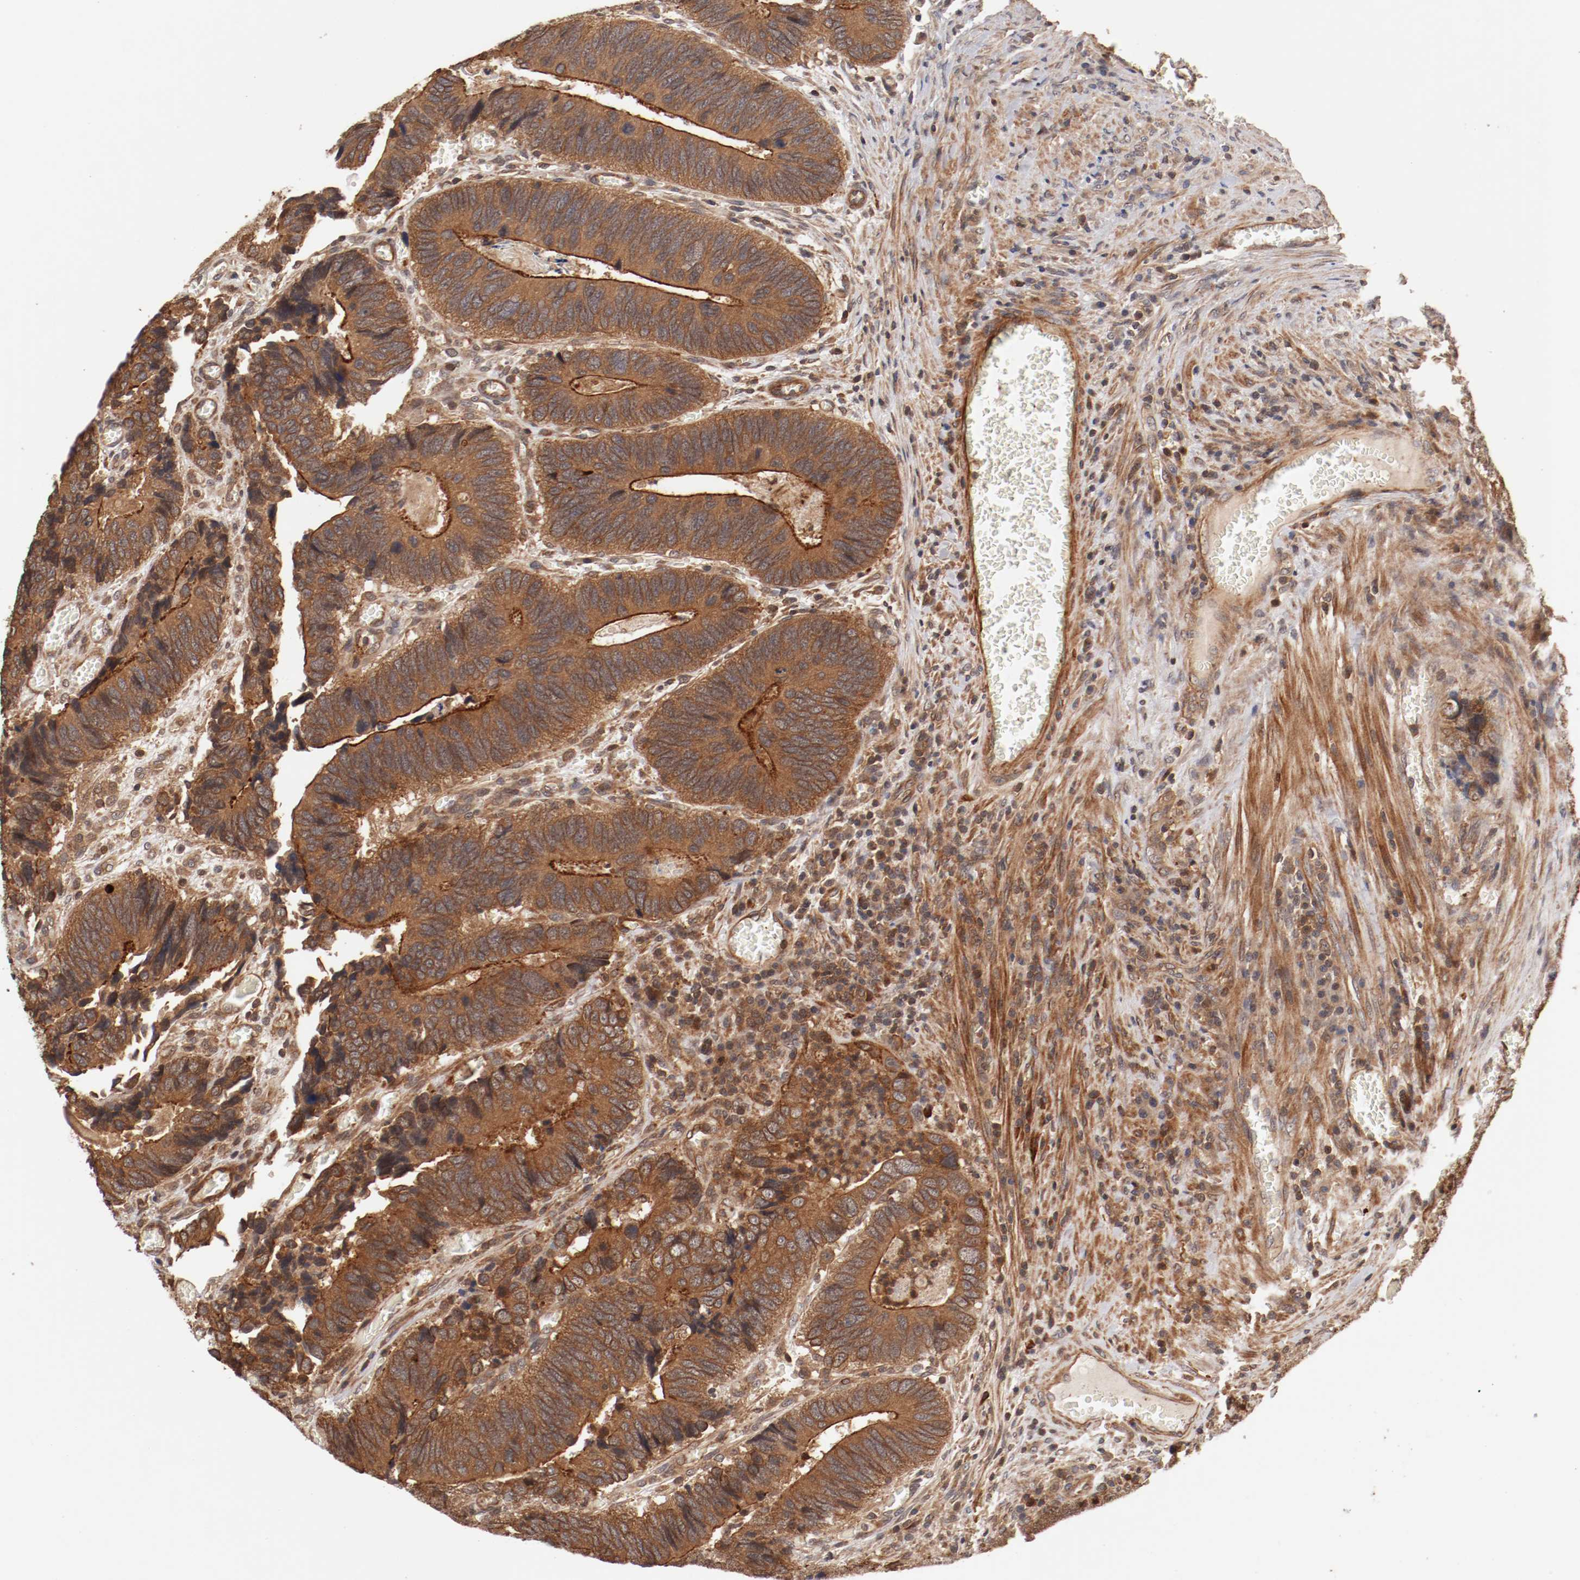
{"staining": {"intensity": "moderate", "quantity": ">75%", "location": "cytoplasmic/membranous"}, "tissue": "colorectal cancer", "cell_type": "Tumor cells", "image_type": "cancer", "snomed": [{"axis": "morphology", "description": "Adenocarcinoma, NOS"}, {"axis": "topography", "description": "Colon"}], "caption": "Human colorectal cancer (adenocarcinoma) stained with a brown dye displays moderate cytoplasmic/membranous positive expression in approximately >75% of tumor cells.", "gene": "GUF1", "patient": {"sex": "male", "age": 72}}